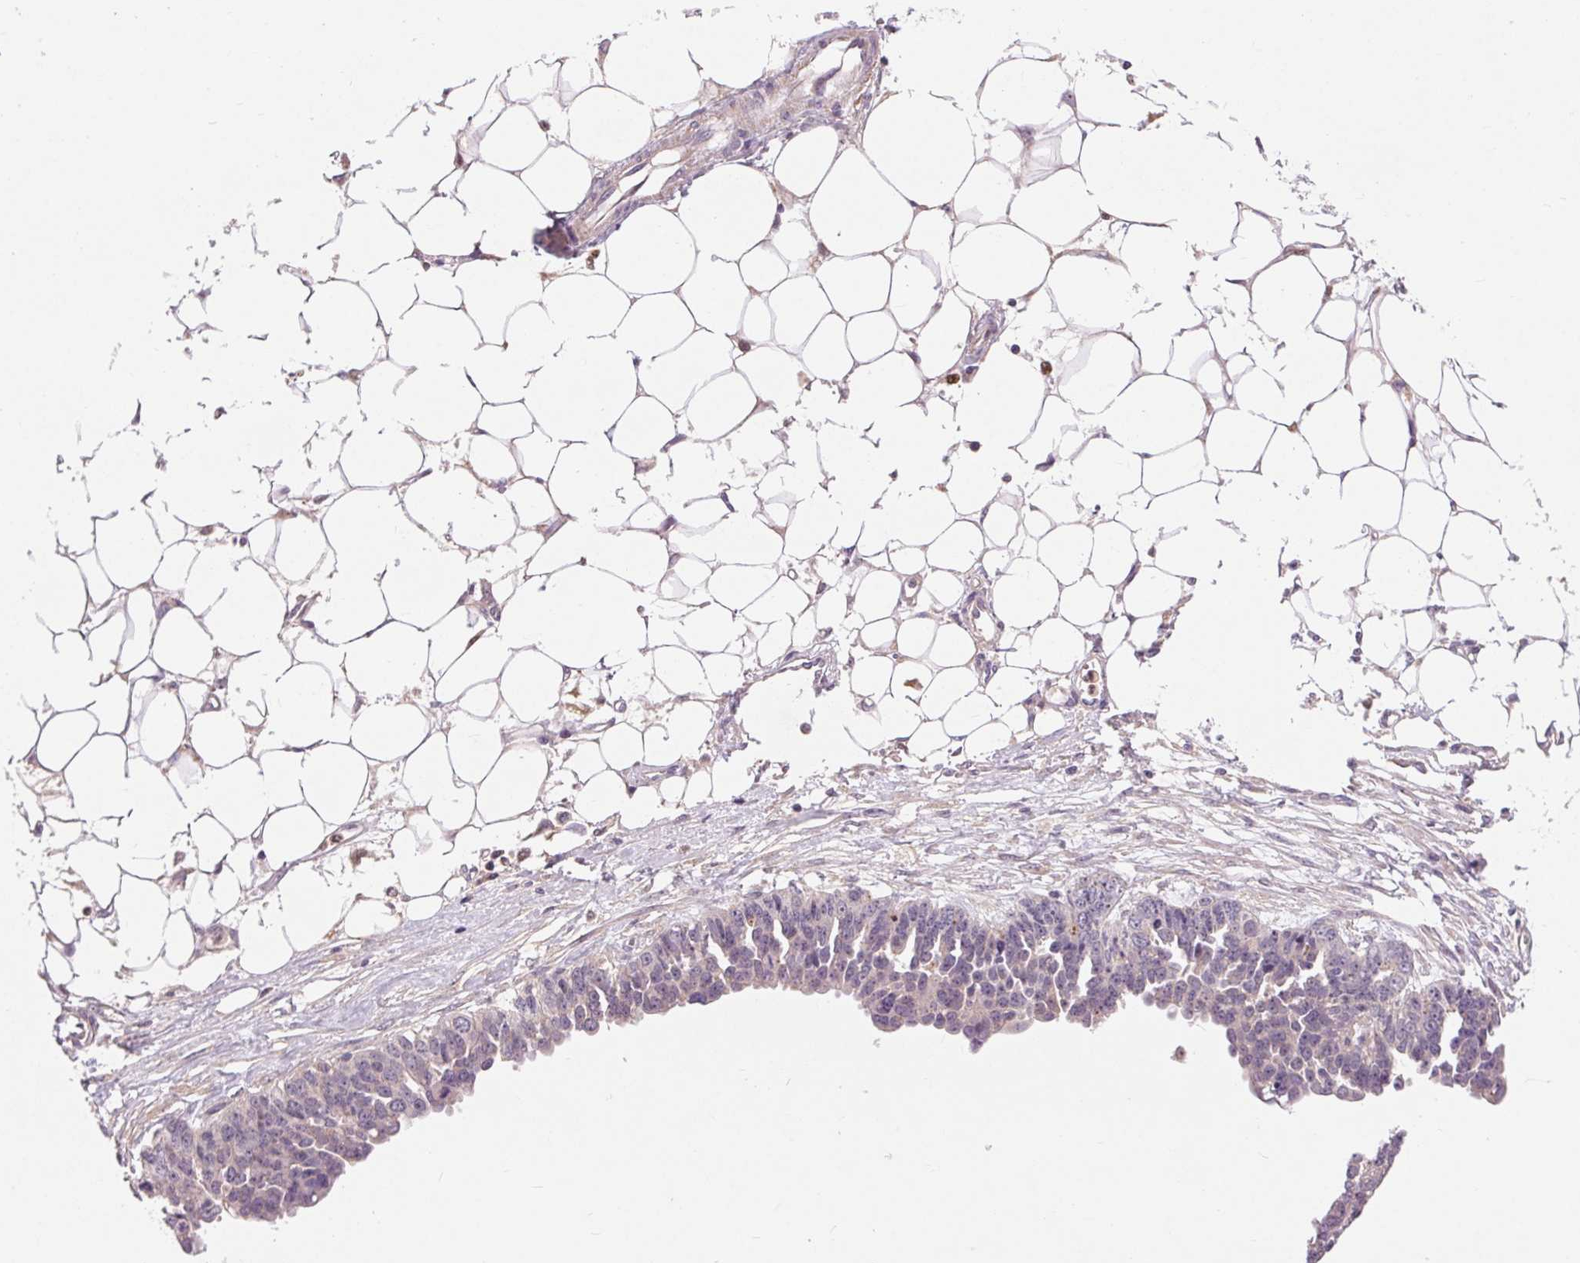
{"staining": {"intensity": "negative", "quantity": "none", "location": "none"}, "tissue": "ovarian cancer", "cell_type": "Tumor cells", "image_type": "cancer", "snomed": [{"axis": "morphology", "description": "Cystadenocarcinoma, serous, NOS"}, {"axis": "topography", "description": "Ovary"}], "caption": "This is an IHC histopathology image of human ovarian cancer (serous cystadenocarcinoma). There is no staining in tumor cells.", "gene": "RANBP3L", "patient": {"sex": "female", "age": 76}}